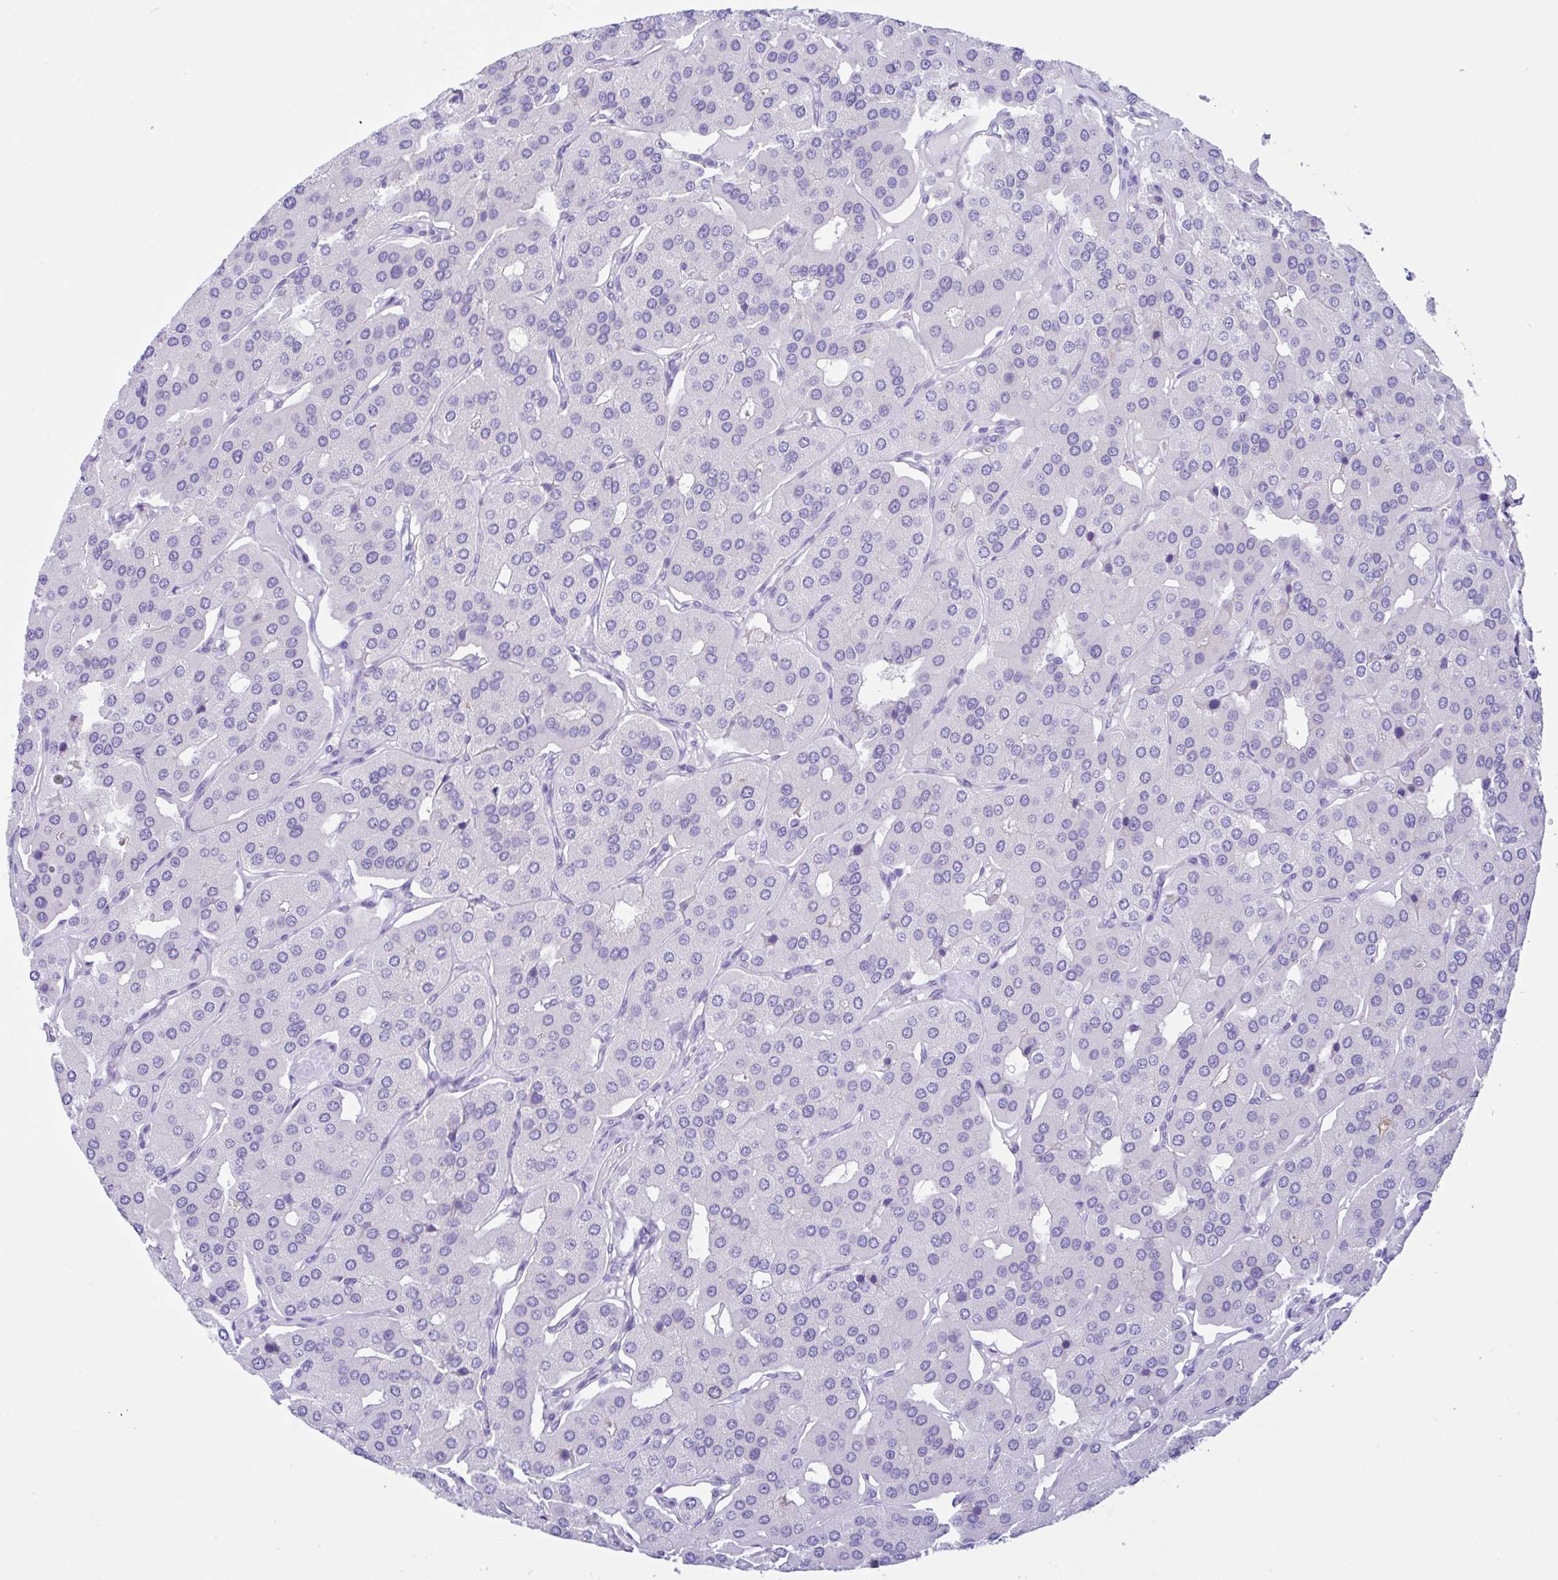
{"staining": {"intensity": "negative", "quantity": "none", "location": "none"}, "tissue": "parathyroid gland", "cell_type": "Glandular cells", "image_type": "normal", "snomed": [{"axis": "morphology", "description": "Normal tissue, NOS"}, {"axis": "morphology", "description": "Adenoma, NOS"}, {"axis": "topography", "description": "Parathyroid gland"}], "caption": "DAB (3,3'-diaminobenzidine) immunohistochemical staining of benign parathyroid gland displays no significant expression in glandular cells. (Immunohistochemistry (ihc), brightfield microscopy, high magnification).", "gene": "RRM2", "patient": {"sex": "female", "age": 86}}